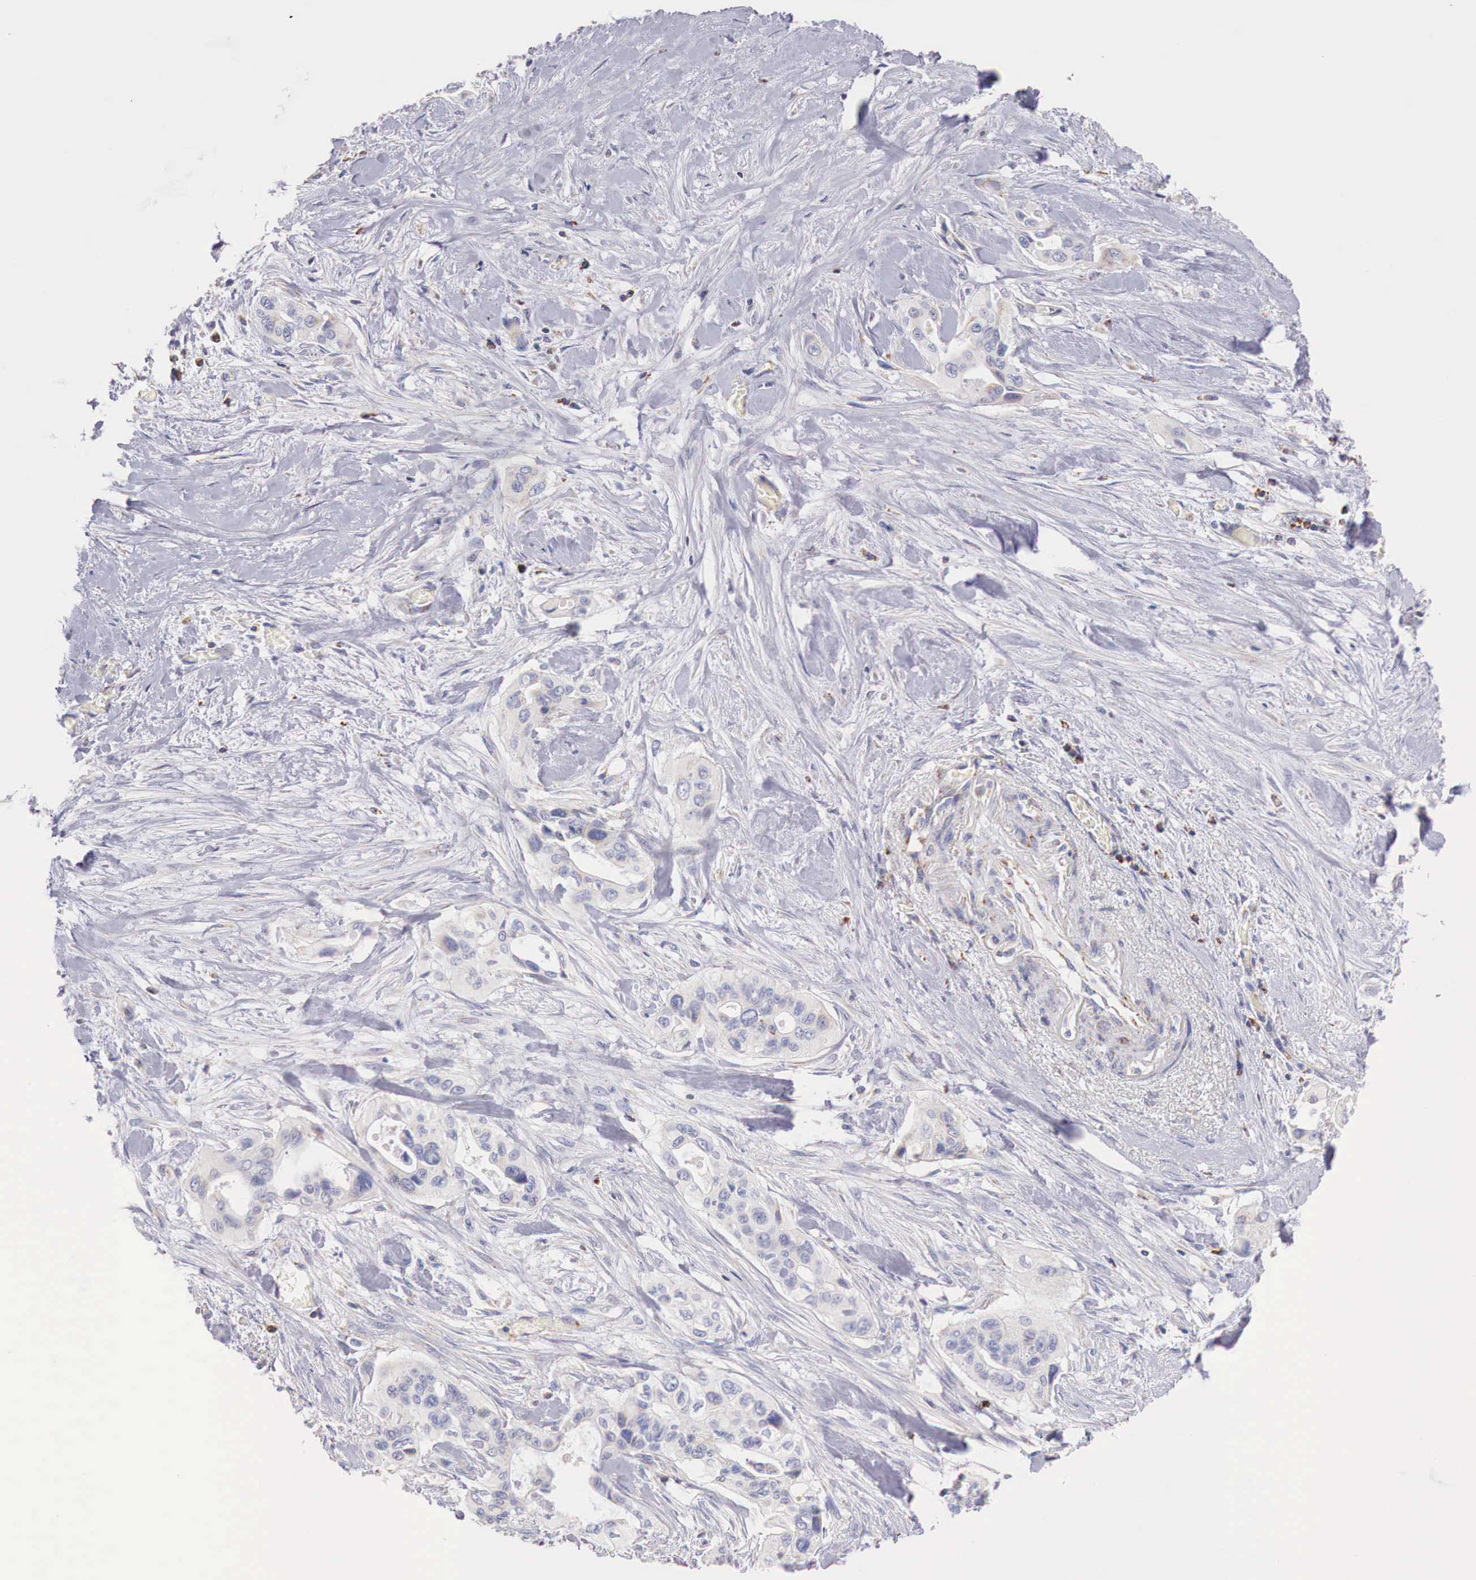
{"staining": {"intensity": "moderate", "quantity": "25%-75%", "location": "cytoplasmic/membranous"}, "tissue": "pancreatic cancer", "cell_type": "Tumor cells", "image_type": "cancer", "snomed": [{"axis": "morphology", "description": "Adenocarcinoma, NOS"}, {"axis": "topography", "description": "Pancreas"}], "caption": "High-power microscopy captured an immunohistochemistry image of pancreatic cancer, revealing moderate cytoplasmic/membranous staining in approximately 25%-75% of tumor cells. (DAB (3,3'-diaminobenzidine) IHC with brightfield microscopy, high magnification).", "gene": "IDH3G", "patient": {"sex": "male", "age": 77}}